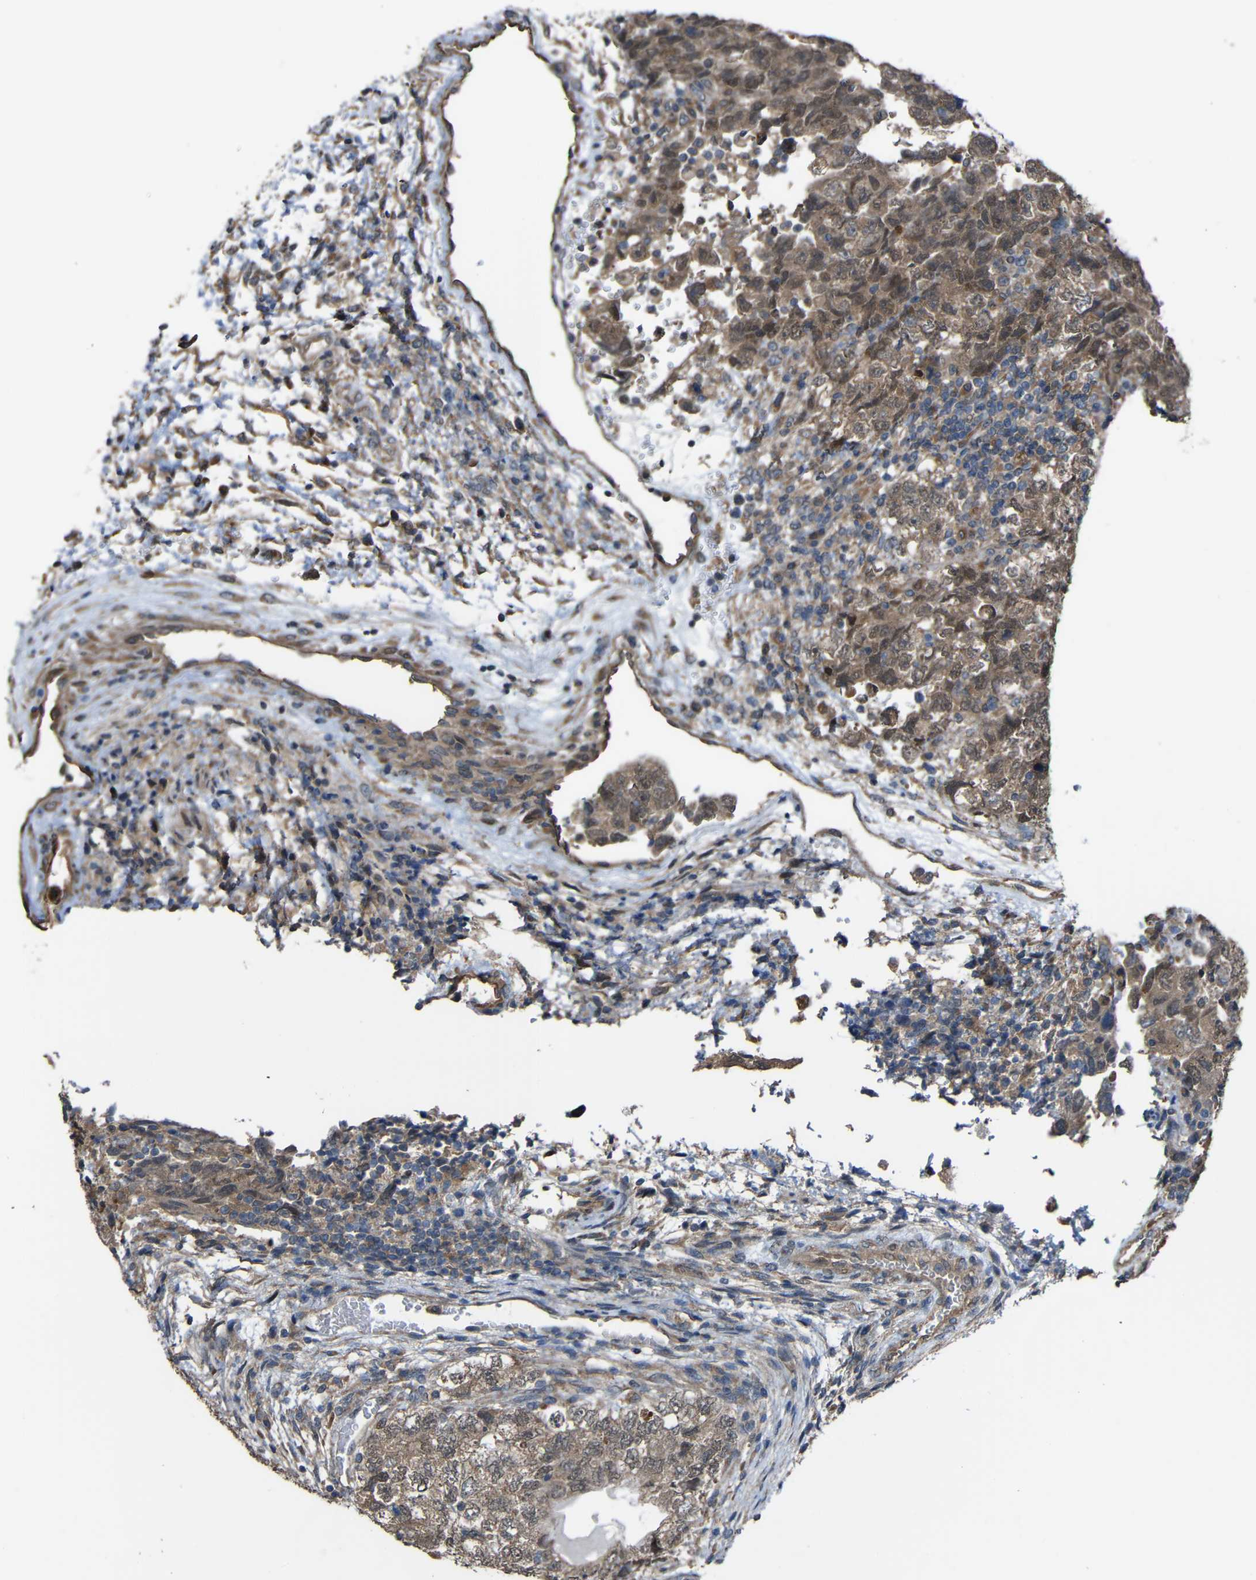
{"staining": {"intensity": "weak", "quantity": ">75%", "location": "cytoplasmic/membranous"}, "tissue": "testis cancer", "cell_type": "Tumor cells", "image_type": "cancer", "snomed": [{"axis": "morphology", "description": "Carcinoma, Embryonal, NOS"}, {"axis": "topography", "description": "Testis"}], "caption": "Brown immunohistochemical staining in testis cancer displays weak cytoplasmic/membranous positivity in approximately >75% of tumor cells.", "gene": "CHST9", "patient": {"sex": "male", "age": 36}}